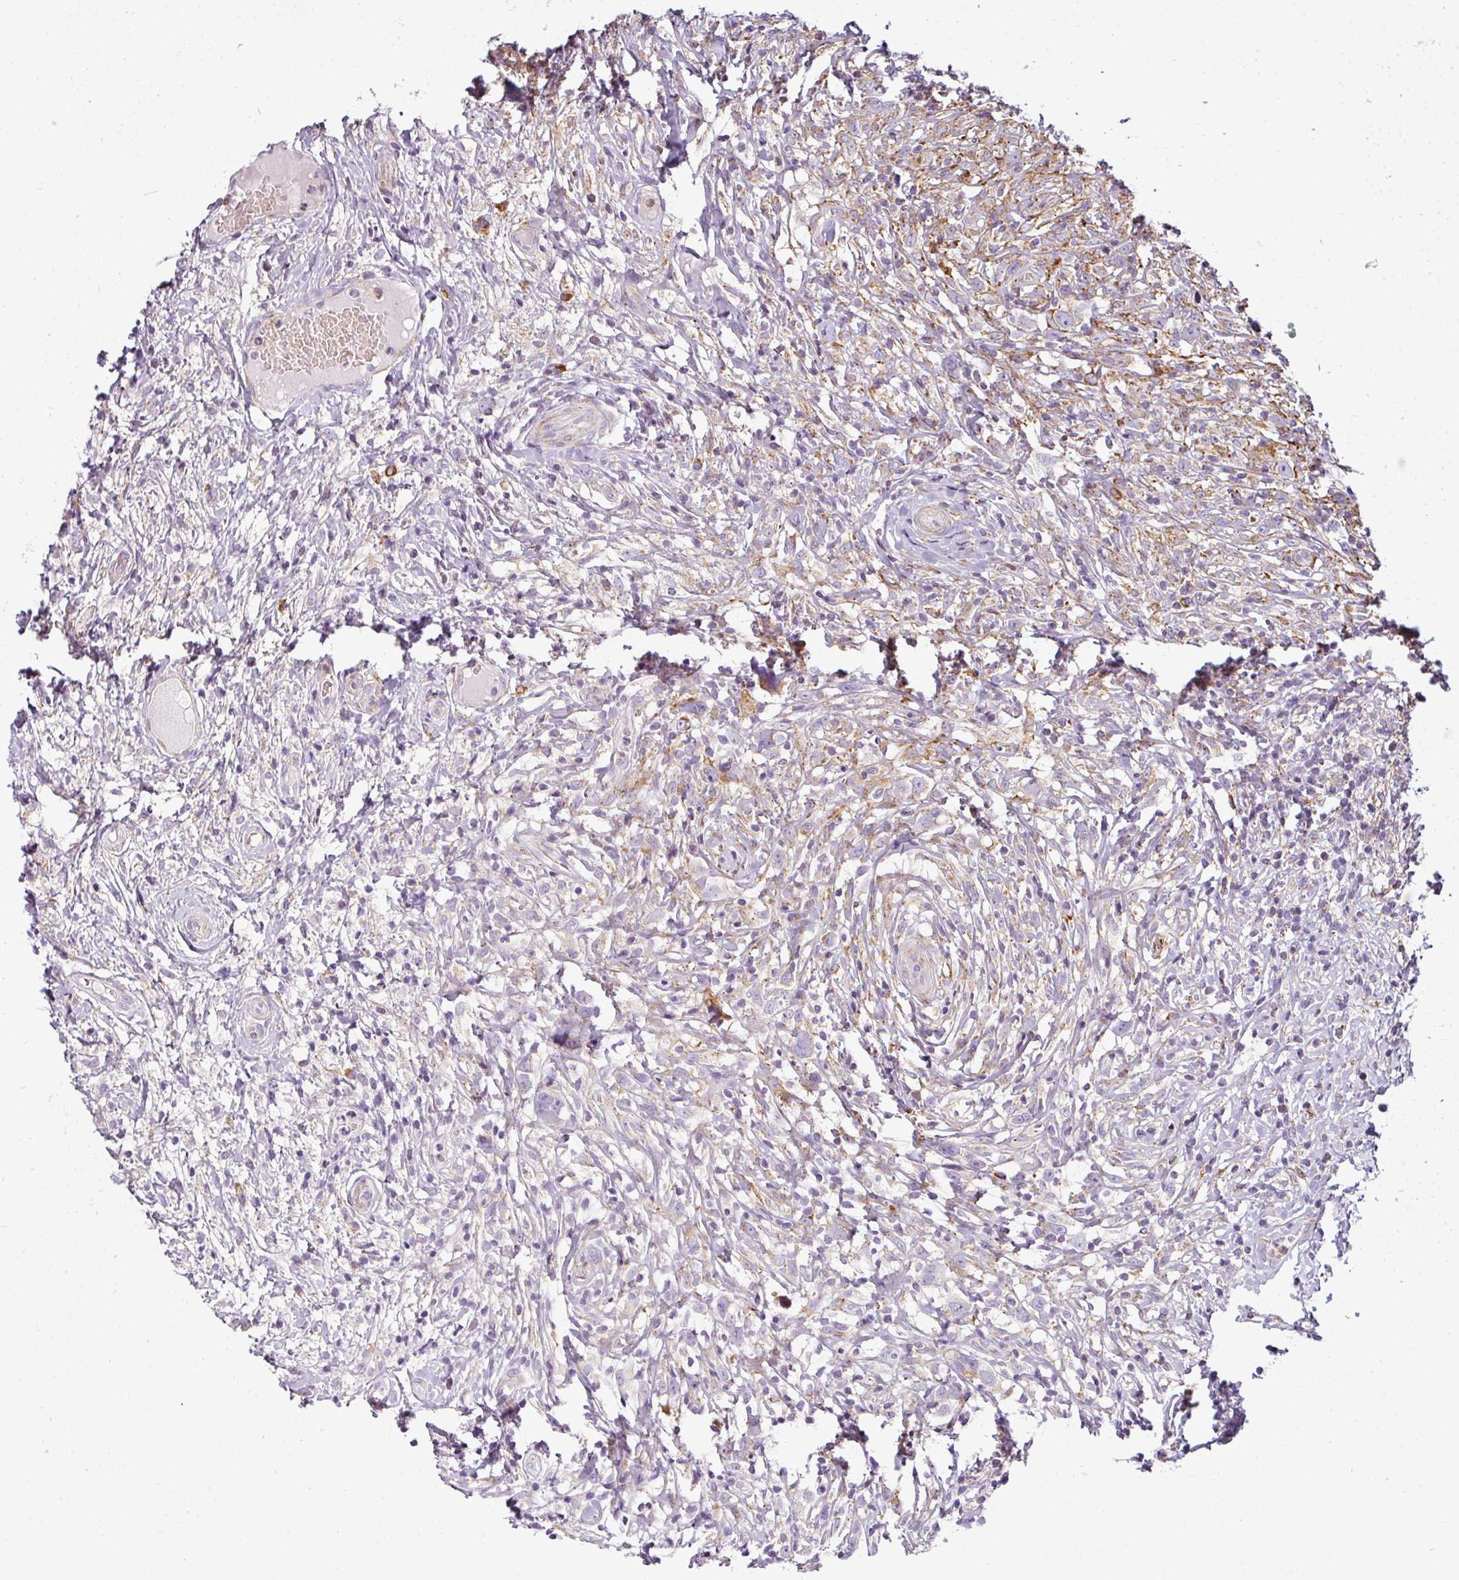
{"staining": {"intensity": "negative", "quantity": "none", "location": "none"}, "tissue": "lymphoma", "cell_type": "Tumor cells", "image_type": "cancer", "snomed": [{"axis": "morphology", "description": "Hodgkin's disease, NOS"}, {"axis": "topography", "description": "No Tissue"}], "caption": "Tumor cells show no significant expression in lymphoma.", "gene": "ANKRD18A", "patient": {"sex": "female", "age": 21}}